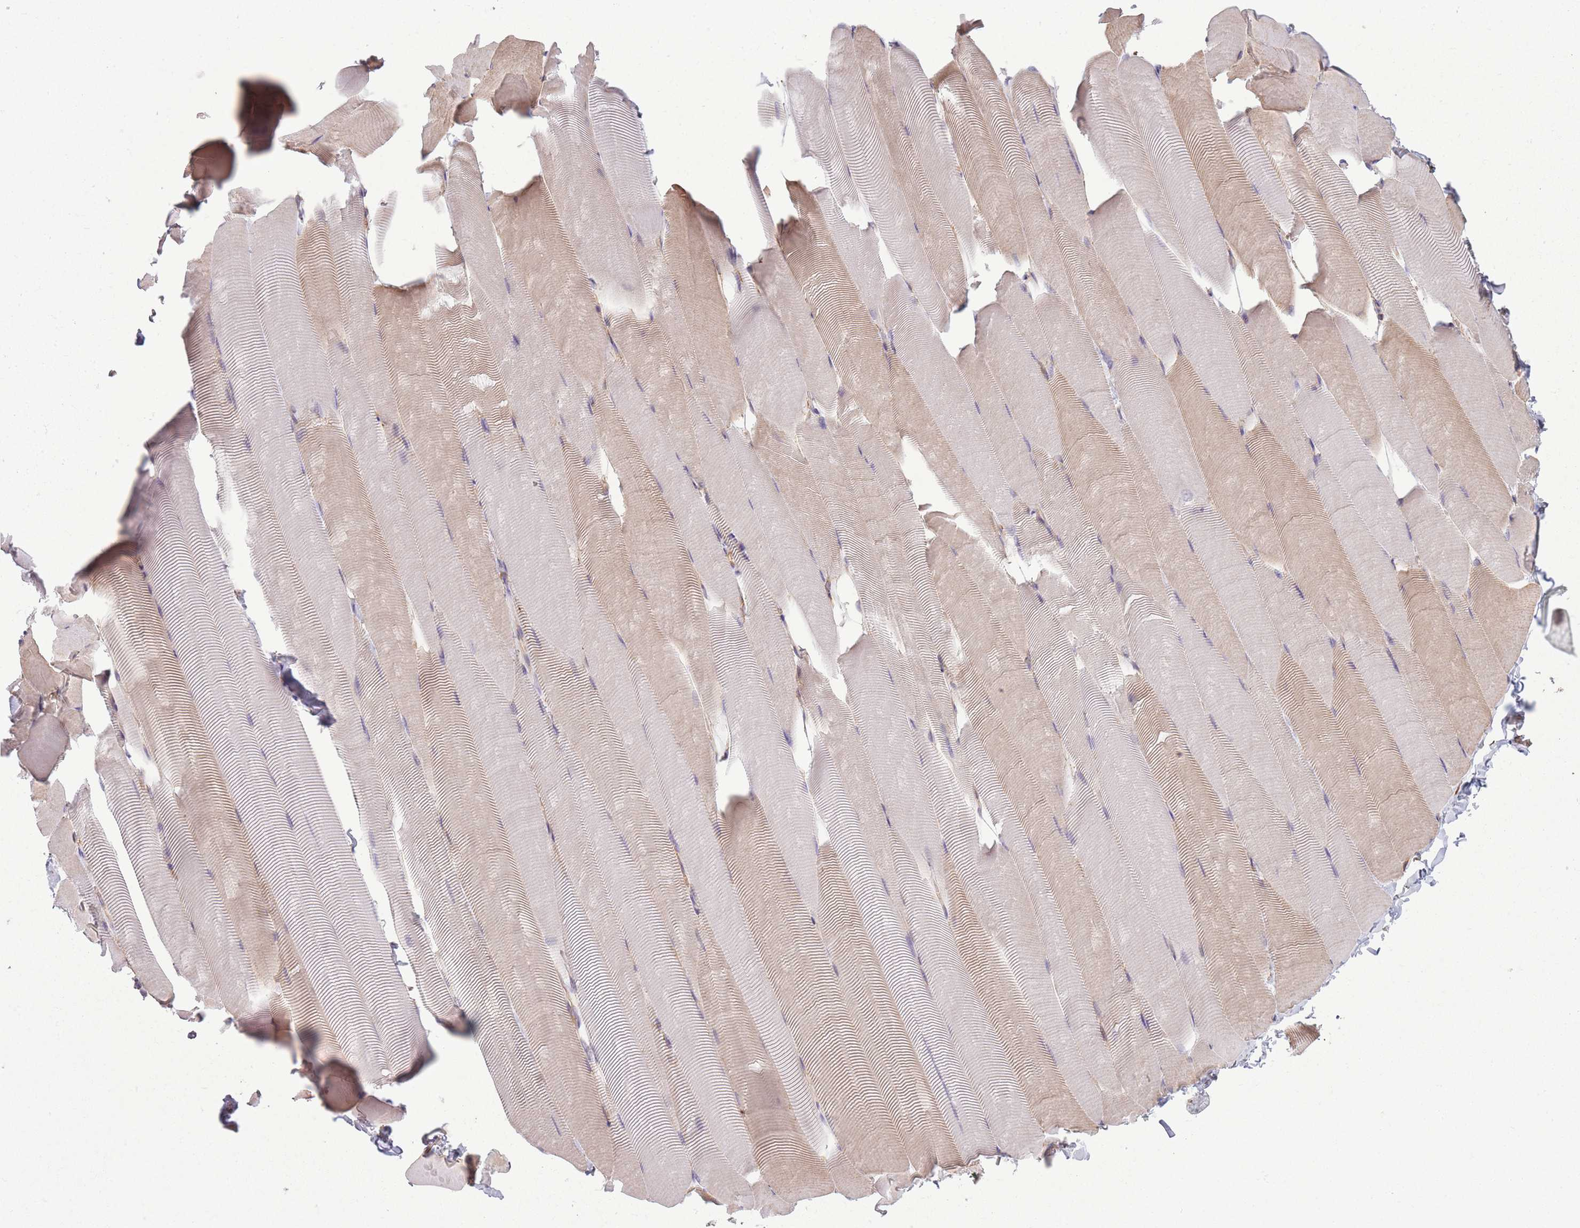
{"staining": {"intensity": "weak", "quantity": "25%-75%", "location": "cytoplasmic/membranous"}, "tissue": "skeletal muscle", "cell_type": "Myocytes", "image_type": "normal", "snomed": [{"axis": "morphology", "description": "Normal tissue, NOS"}, {"axis": "topography", "description": "Skeletal muscle"}], "caption": "High-power microscopy captured an immunohistochemistry photomicrograph of unremarkable skeletal muscle, revealing weak cytoplasmic/membranous staining in approximately 25%-75% of myocytes. The staining is performed using DAB brown chromogen to label protein expression. The nuclei are counter-stained blue using hematoxylin.", "gene": "ADD1", "patient": {"sex": "male", "age": 25}}